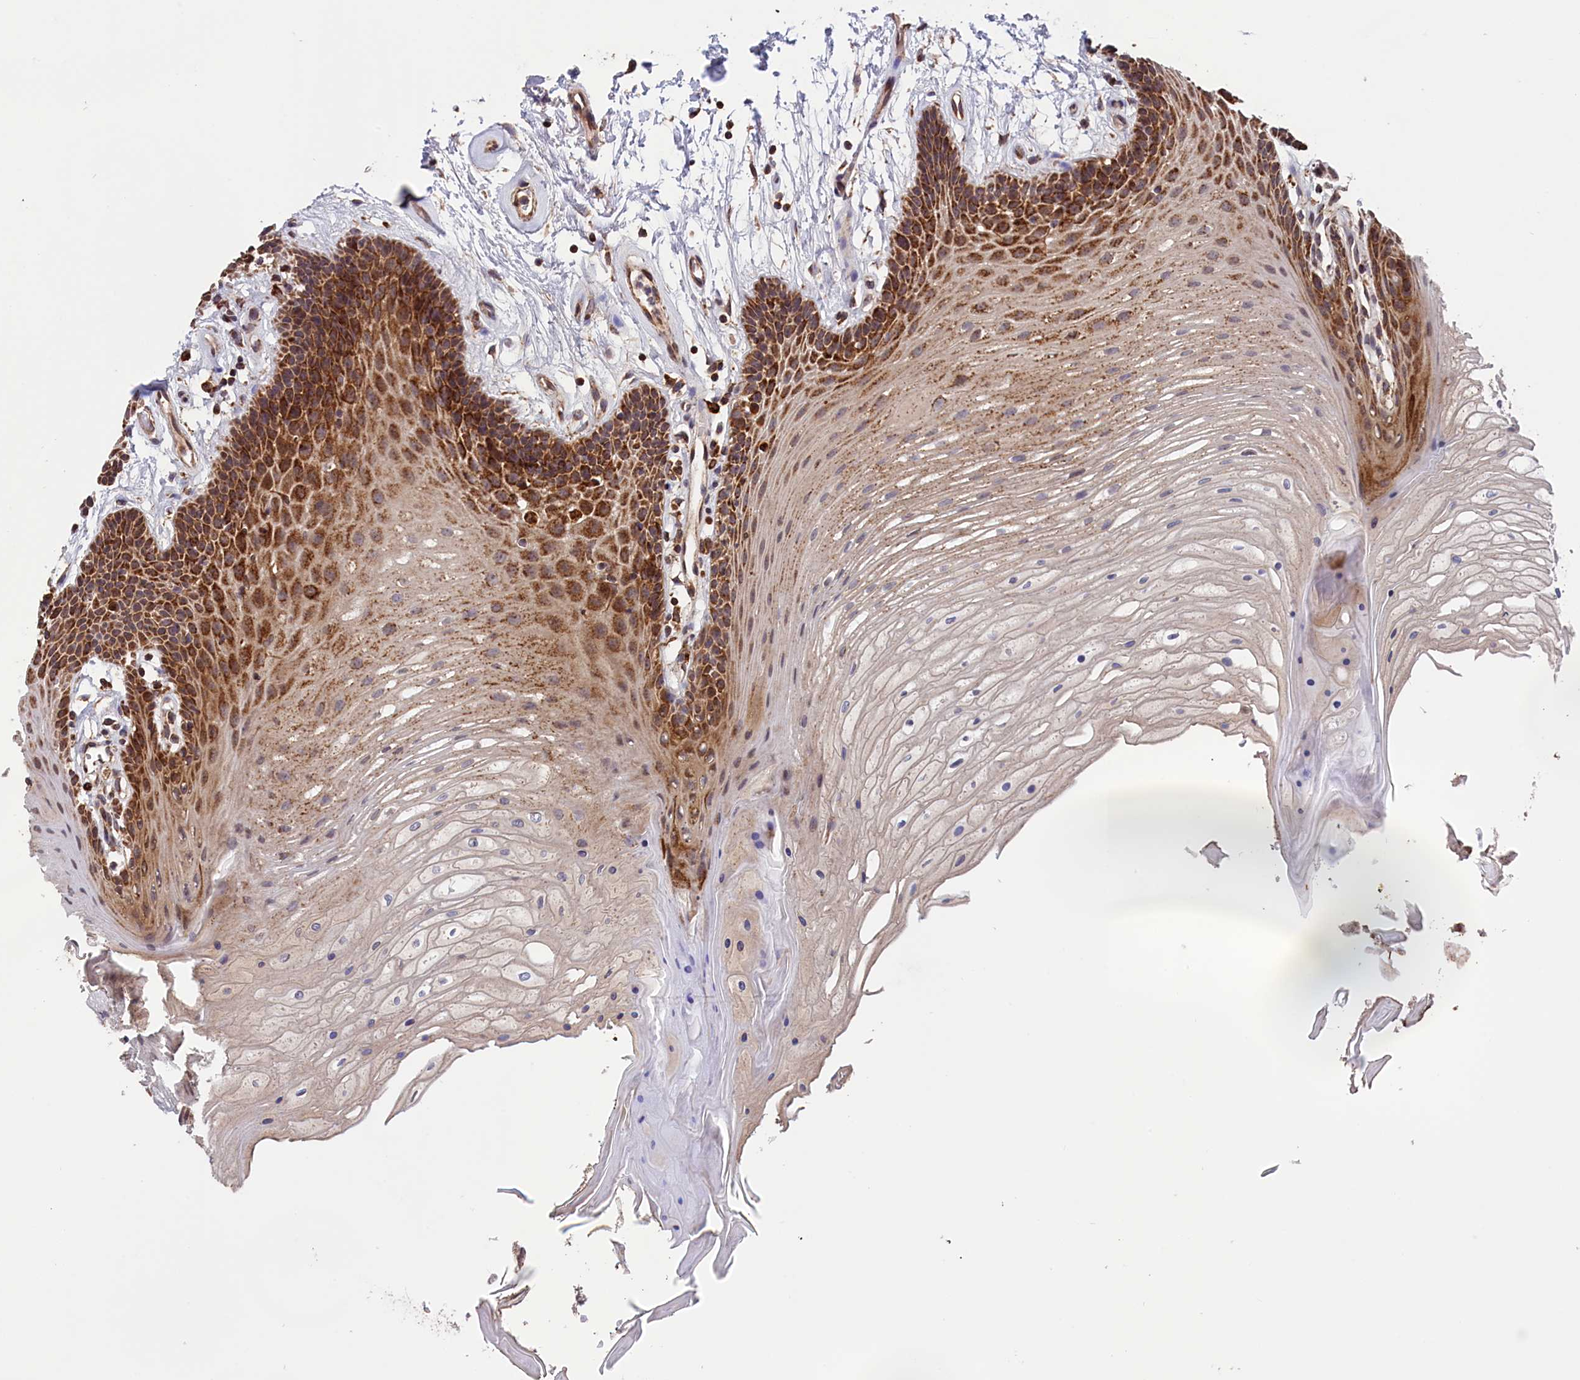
{"staining": {"intensity": "moderate", "quantity": "25%-75%", "location": "cytoplasmic/membranous"}, "tissue": "oral mucosa", "cell_type": "Squamous epithelial cells", "image_type": "normal", "snomed": [{"axis": "morphology", "description": "Normal tissue, NOS"}, {"axis": "topography", "description": "Oral tissue"}], "caption": "DAB (3,3'-diaminobenzidine) immunohistochemical staining of unremarkable human oral mucosa exhibits moderate cytoplasmic/membranous protein staining in approximately 25%-75% of squamous epithelial cells.", "gene": "TIMM44", "patient": {"sex": "female", "age": 80}}